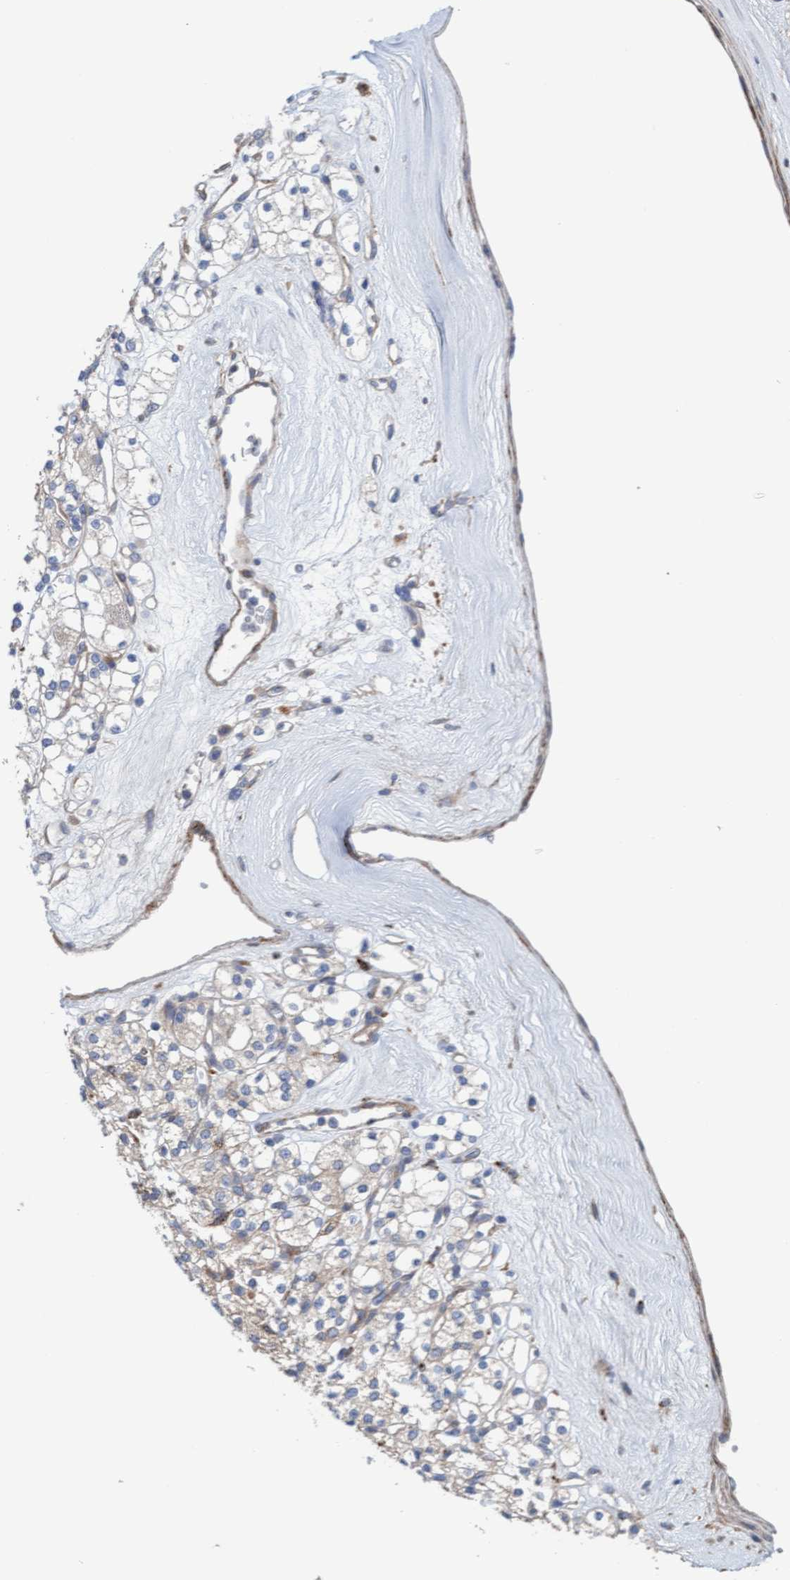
{"staining": {"intensity": "weak", "quantity": "<25%", "location": "cytoplasmic/membranous"}, "tissue": "renal cancer", "cell_type": "Tumor cells", "image_type": "cancer", "snomed": [{"axis": "morphology", "description": "Adenocarcinoma, NOS"}, {"axis": "topography", "description": "Kidney"}], "caption": "This is an immunohistochemistry (IHC) image of adenocarcinoma (renal). There is no staining in tumor cells.", "gene": "CDK5RAP3", "patient": {"sex": "male", "age": 77}}